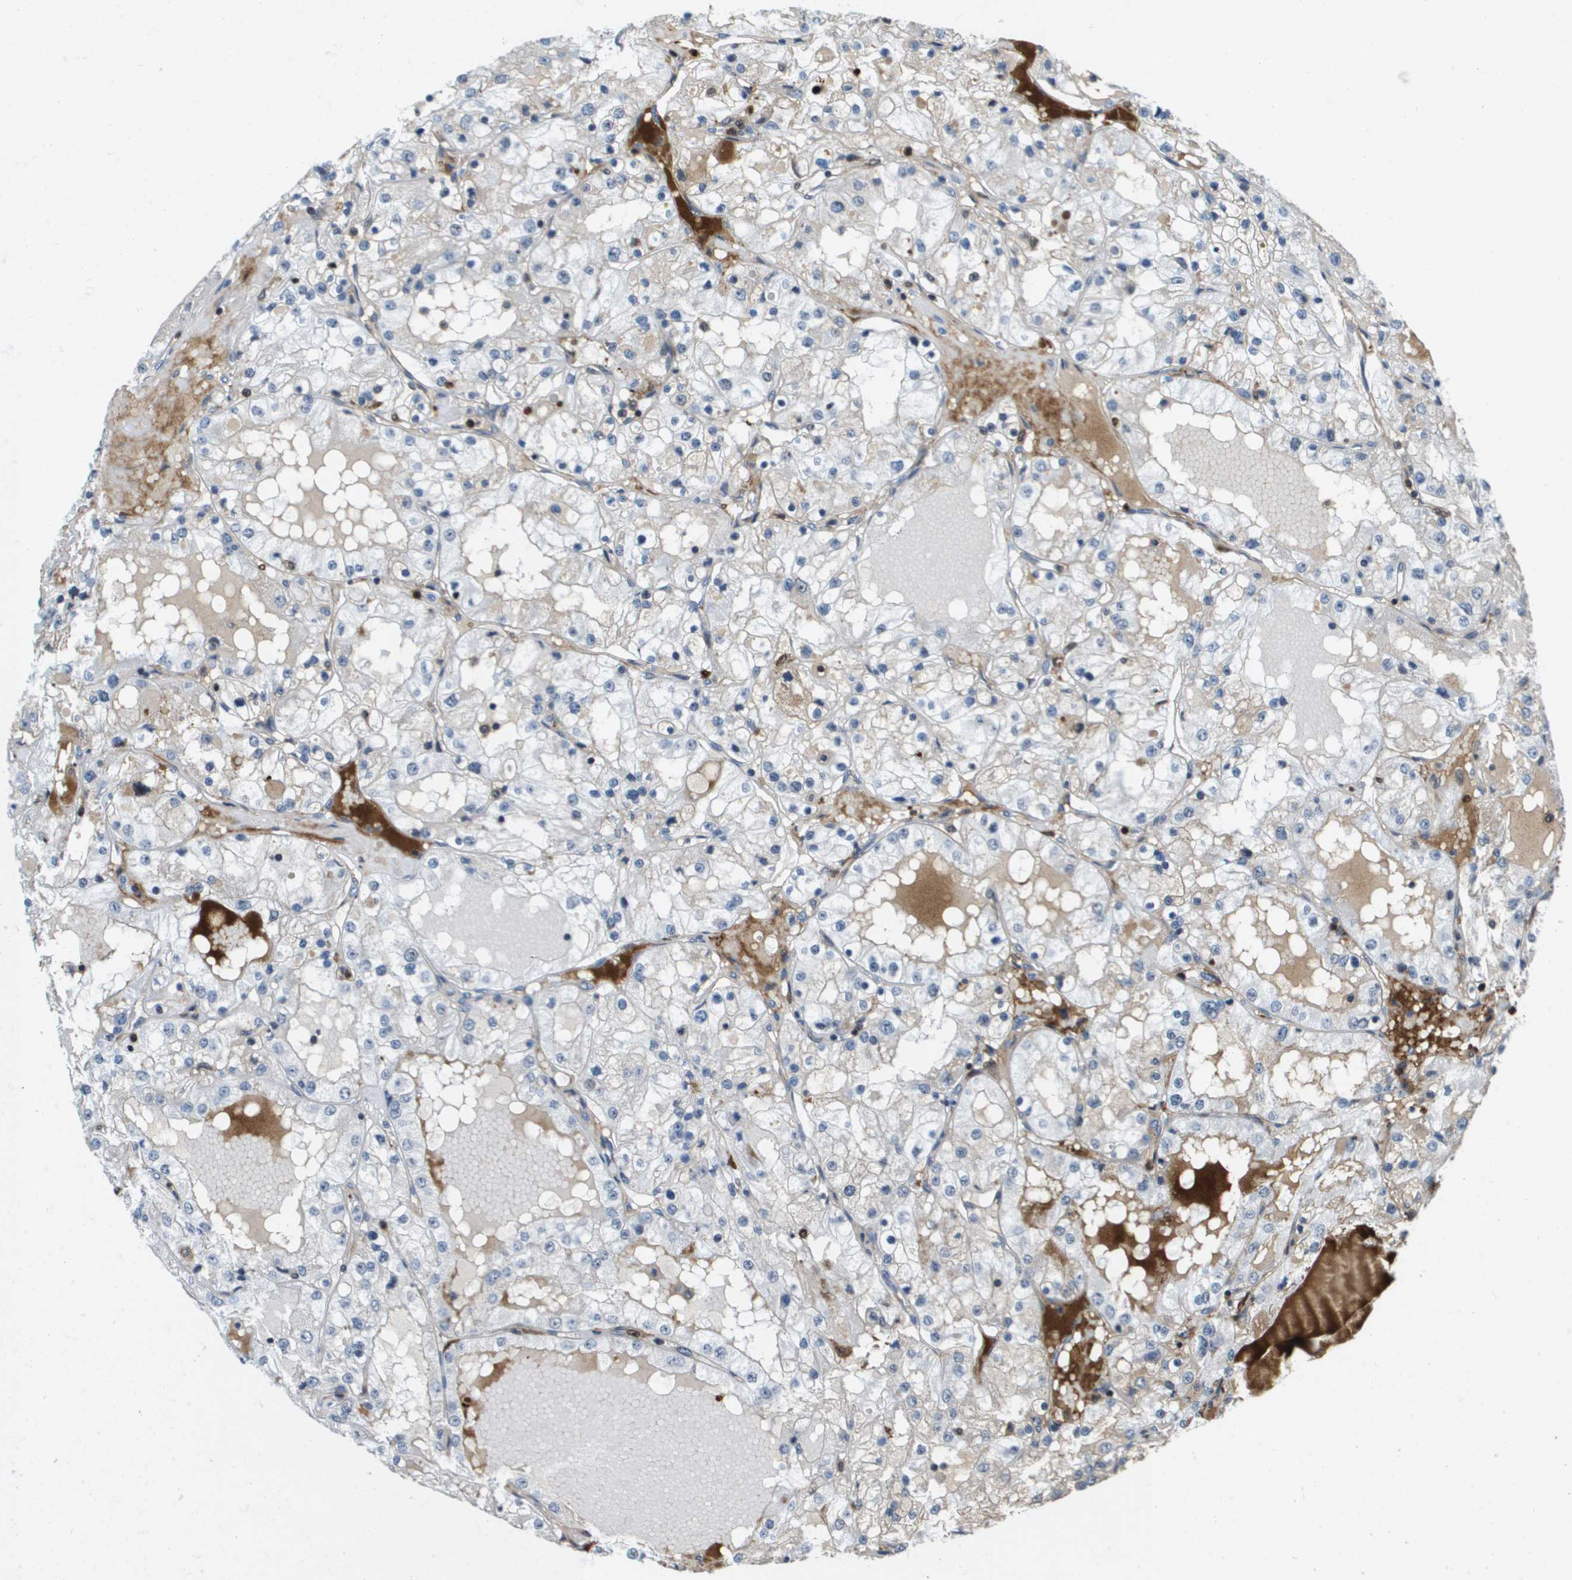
{"staining": {"intensity": "negative", "quantity": "none", "location": "none"}, "tissue": "renal cancer", "cell_type": "Tumor cells", "image_type": "cancer", "snomed": [{"axis": "morphology", "description": "Adenocarcinoma, NOS"}, {"axis": "topography", "description": "Kidney"}], "caption": "Renal adenocarcinoma was stained to show a protein in brown. There is no significant expression in tumor cells.", "gene": "EP400", "patient": {"sex": "male", "age": 68}}